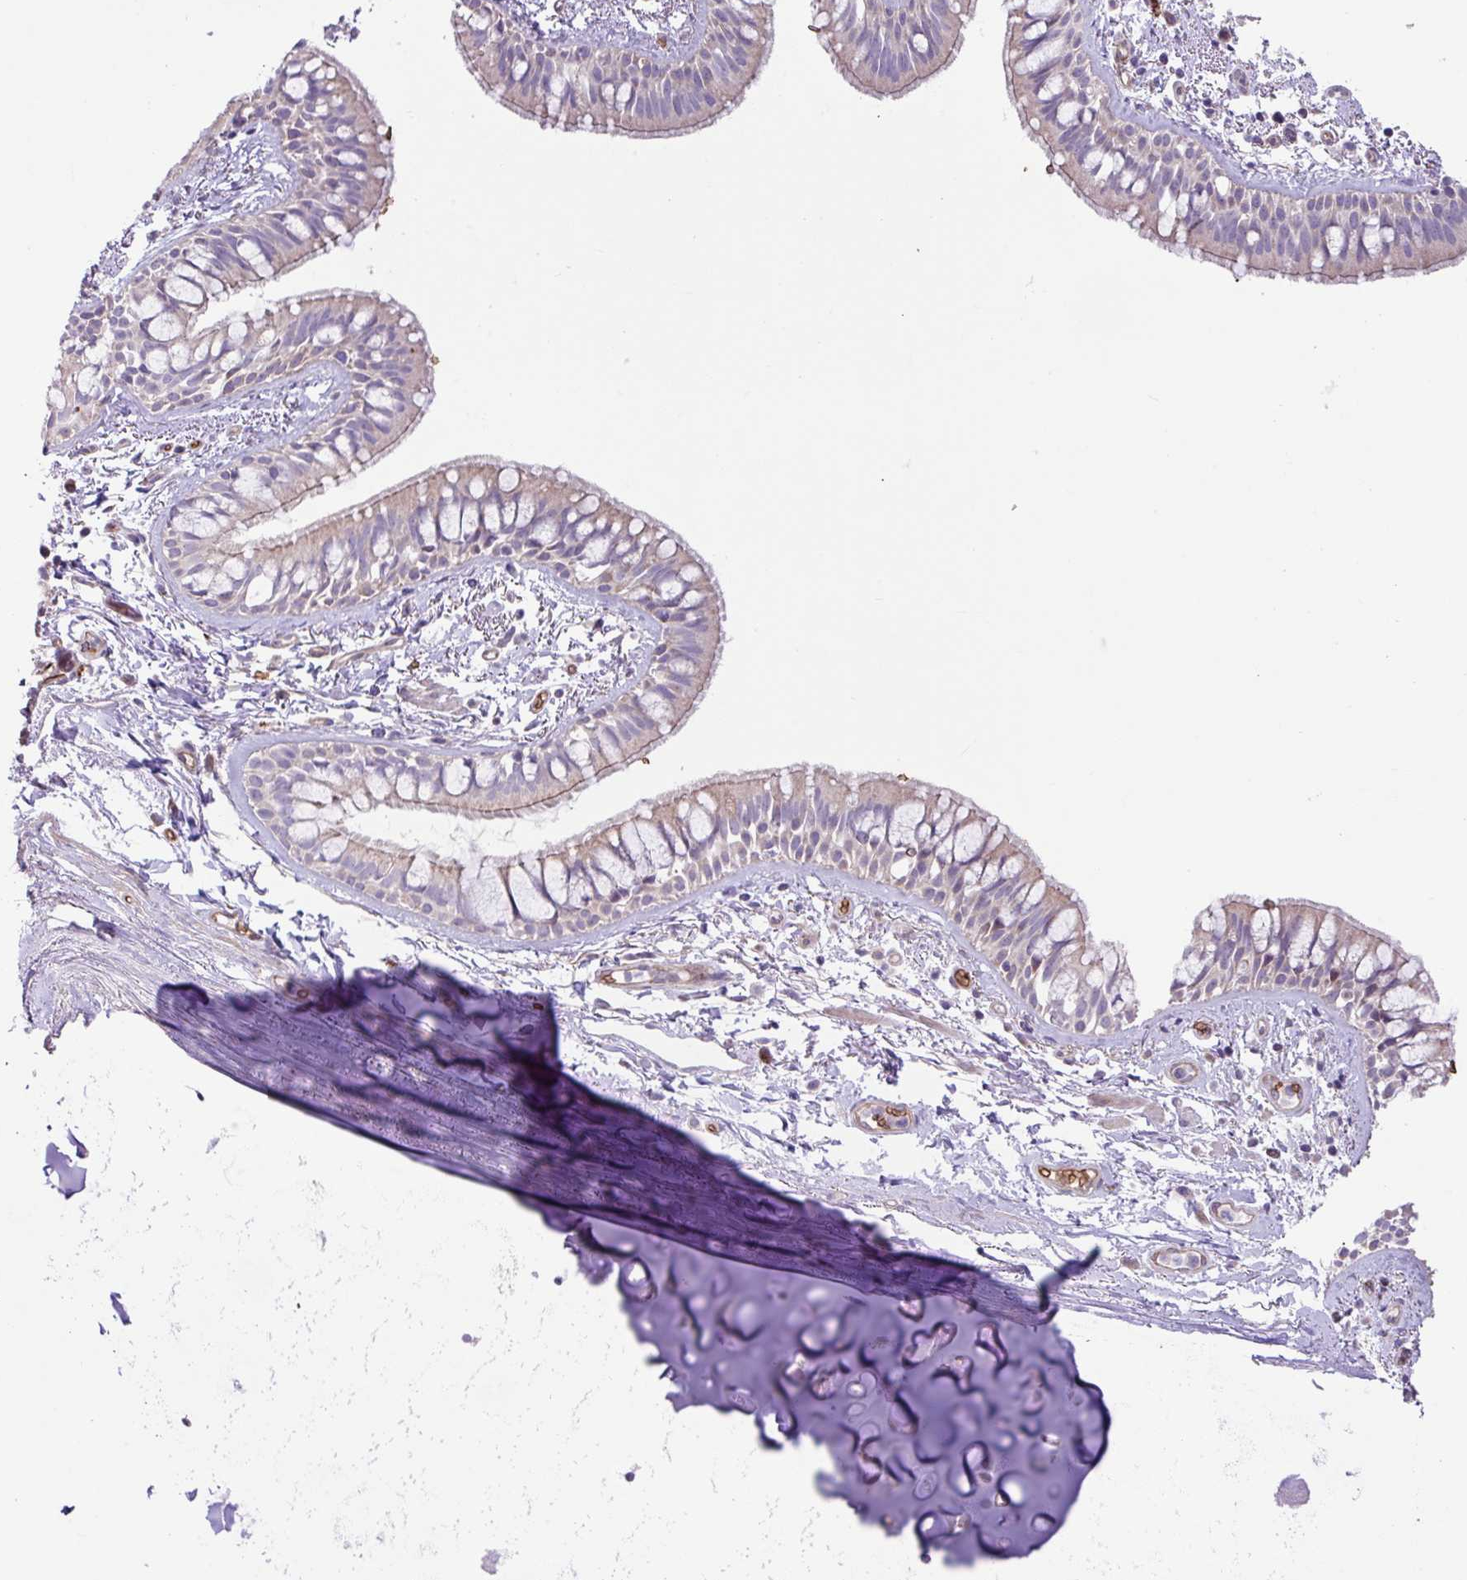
{"staining": {"intensity": "weak", "quantity": "<25%", "location": "cytoplasmic/membranous"}, "tissue": "bronchus", "cell_type": "Respiratory epithelial cells", "image_type": "normal", "snomed": [{"axis": "morphology", "description": "Normal tissue, NOS"}, {"axis": "topography", "description": "Lymph node"}, {"axis": "topography", "description": "Cartilage tissue"}, {"axis": "topography", "description": "Bronchus"}], "caption": "IHC micrograph of normal human bronchus stained for a protein (brown), which exhibits no staining in respiratory epithelial cells. (Immunohistochemistry, brightfield microscopy, high magnification).", "gene": "RAD21L1", "patient": {"sex": "female", "age": 70}}